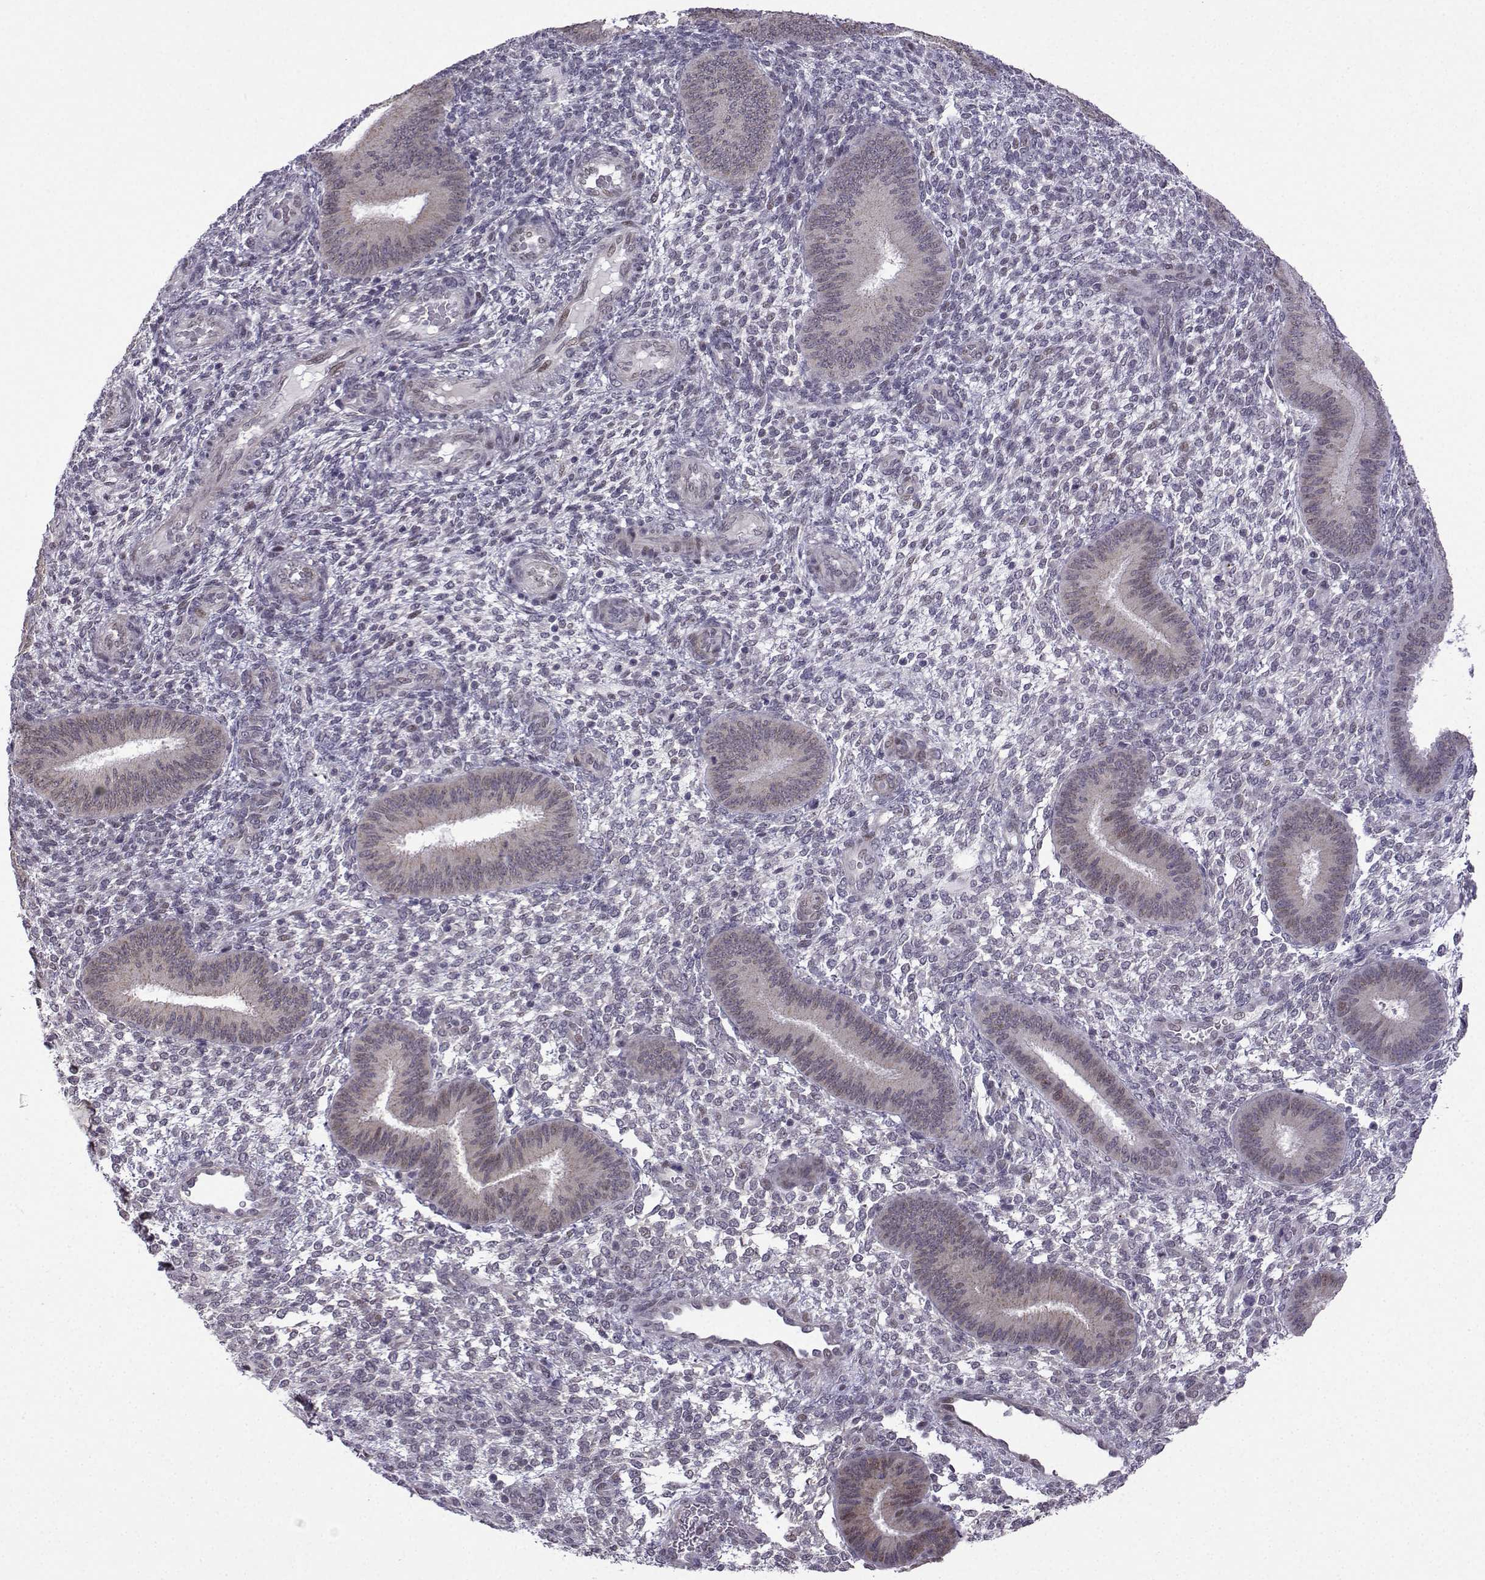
{"staining": {"intensity": "negative", "quantity": "none", "location": "none"}, "tissue": "endometrium", "cell_type": "Cells in endometrial stroma", "image_type": "normal", "snomed": [{"axis": "morphology", "description": "Normal tissue, NOS"}, {"axis": "topography", "description": "Endometrium"}], "caption": "Immunohistochemistry (IHC) micrograph of normal endometrium: human endometrium stained with DAB (3,3'-diaminobenzidine) demonstrates no significant protein positivity in cells in endometrial stroma. (Stains: DAB immunohistochemistry with hematoxylin counter stain, Microscopy: brightfield microscopy at high magnification).", "gene": "FGF3", "patient": {"sex": "female", "age": 39}}